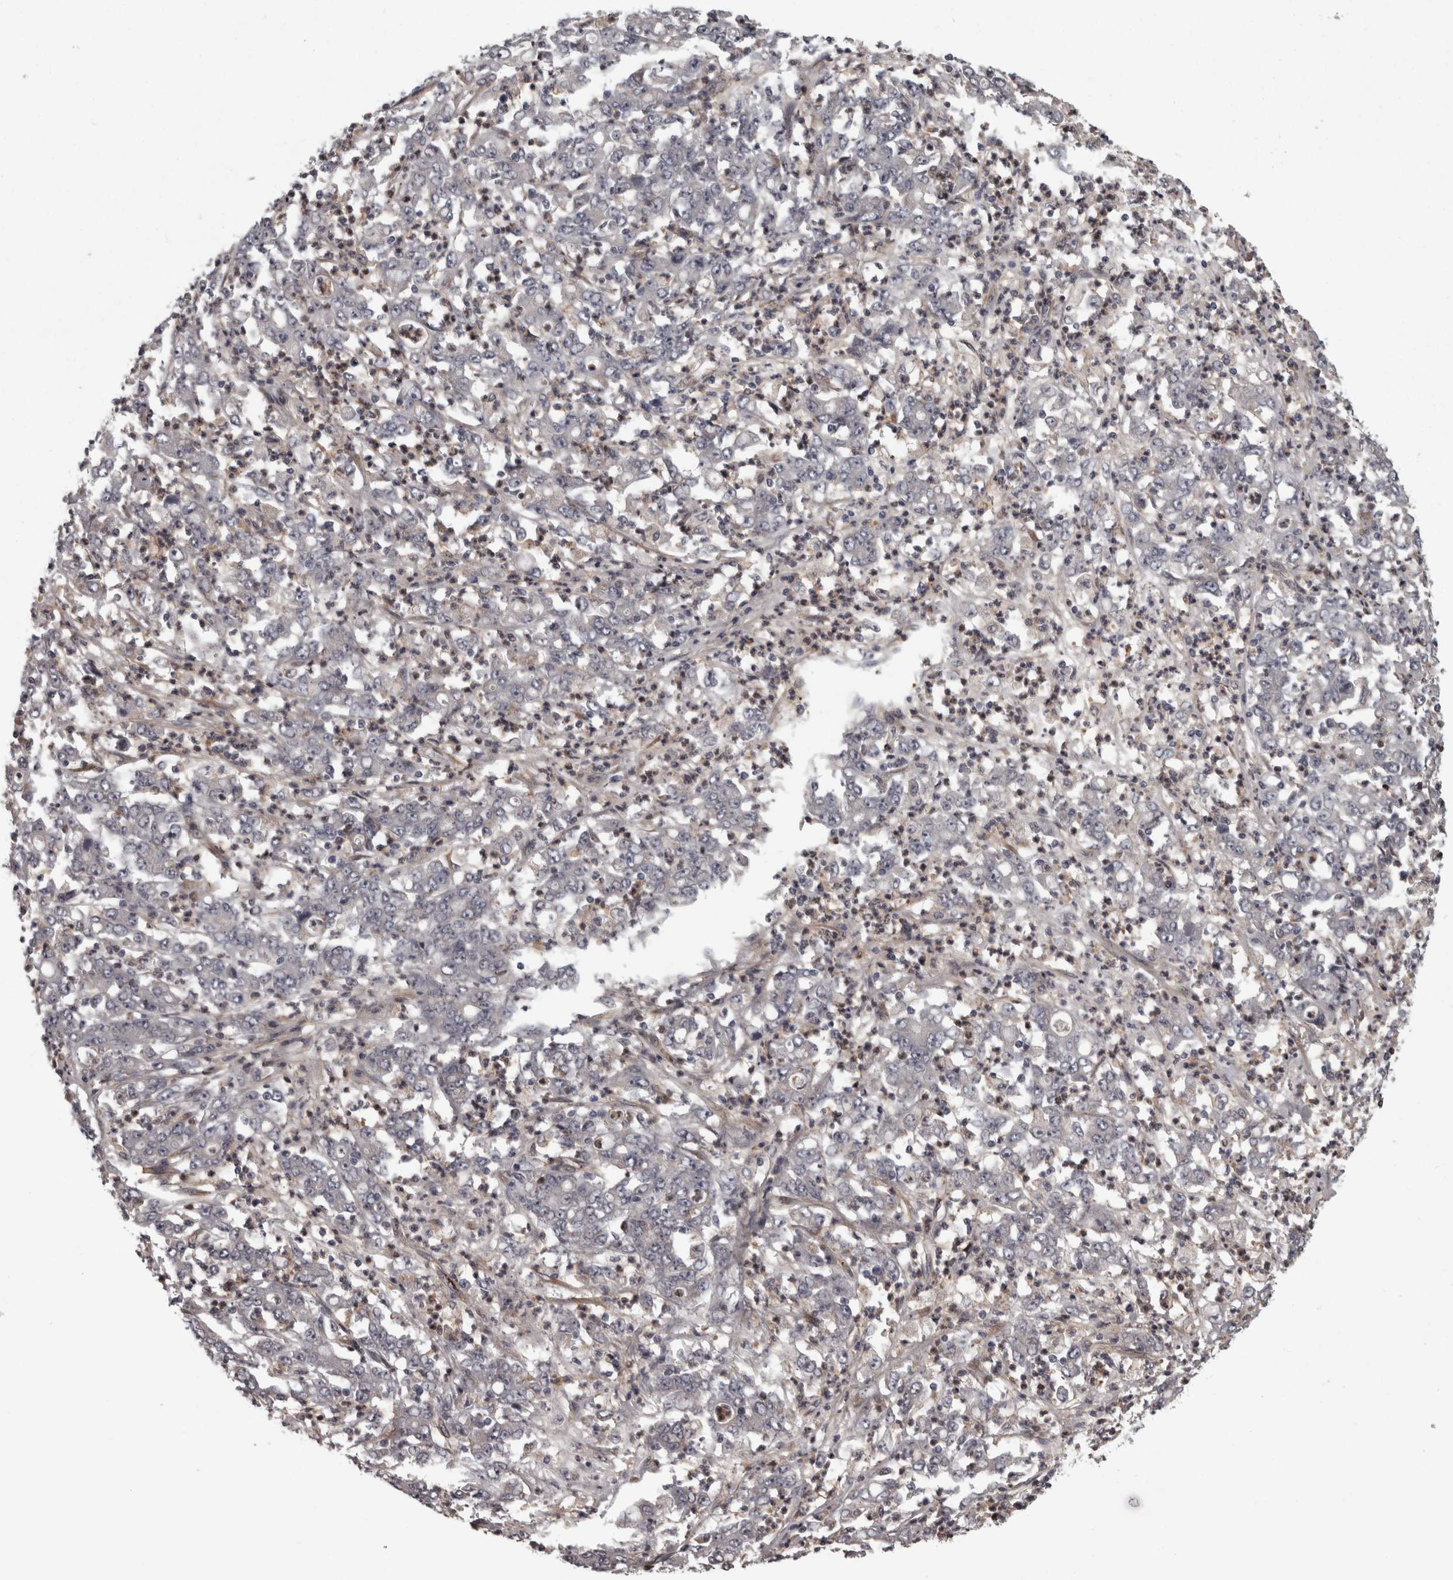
{"staining": {"intensity": "negative", "quantity": "none", "location": "none"}, "tissue": "stomach cancer", "cell_type": "Tumor cells", "image_type": "cancer", "snomed": [{"axis": "morphology", "description": "Adenocarcinoma, NOS"}, {"axis": "topography", "description": "Stomach, lower"}], "caption": "A histopathology image of stomach cancer stained for a protein reveals no brown staining in tumor cells.", "gene": "RSU1", "patient": {"sex": "female", "age": 71}}